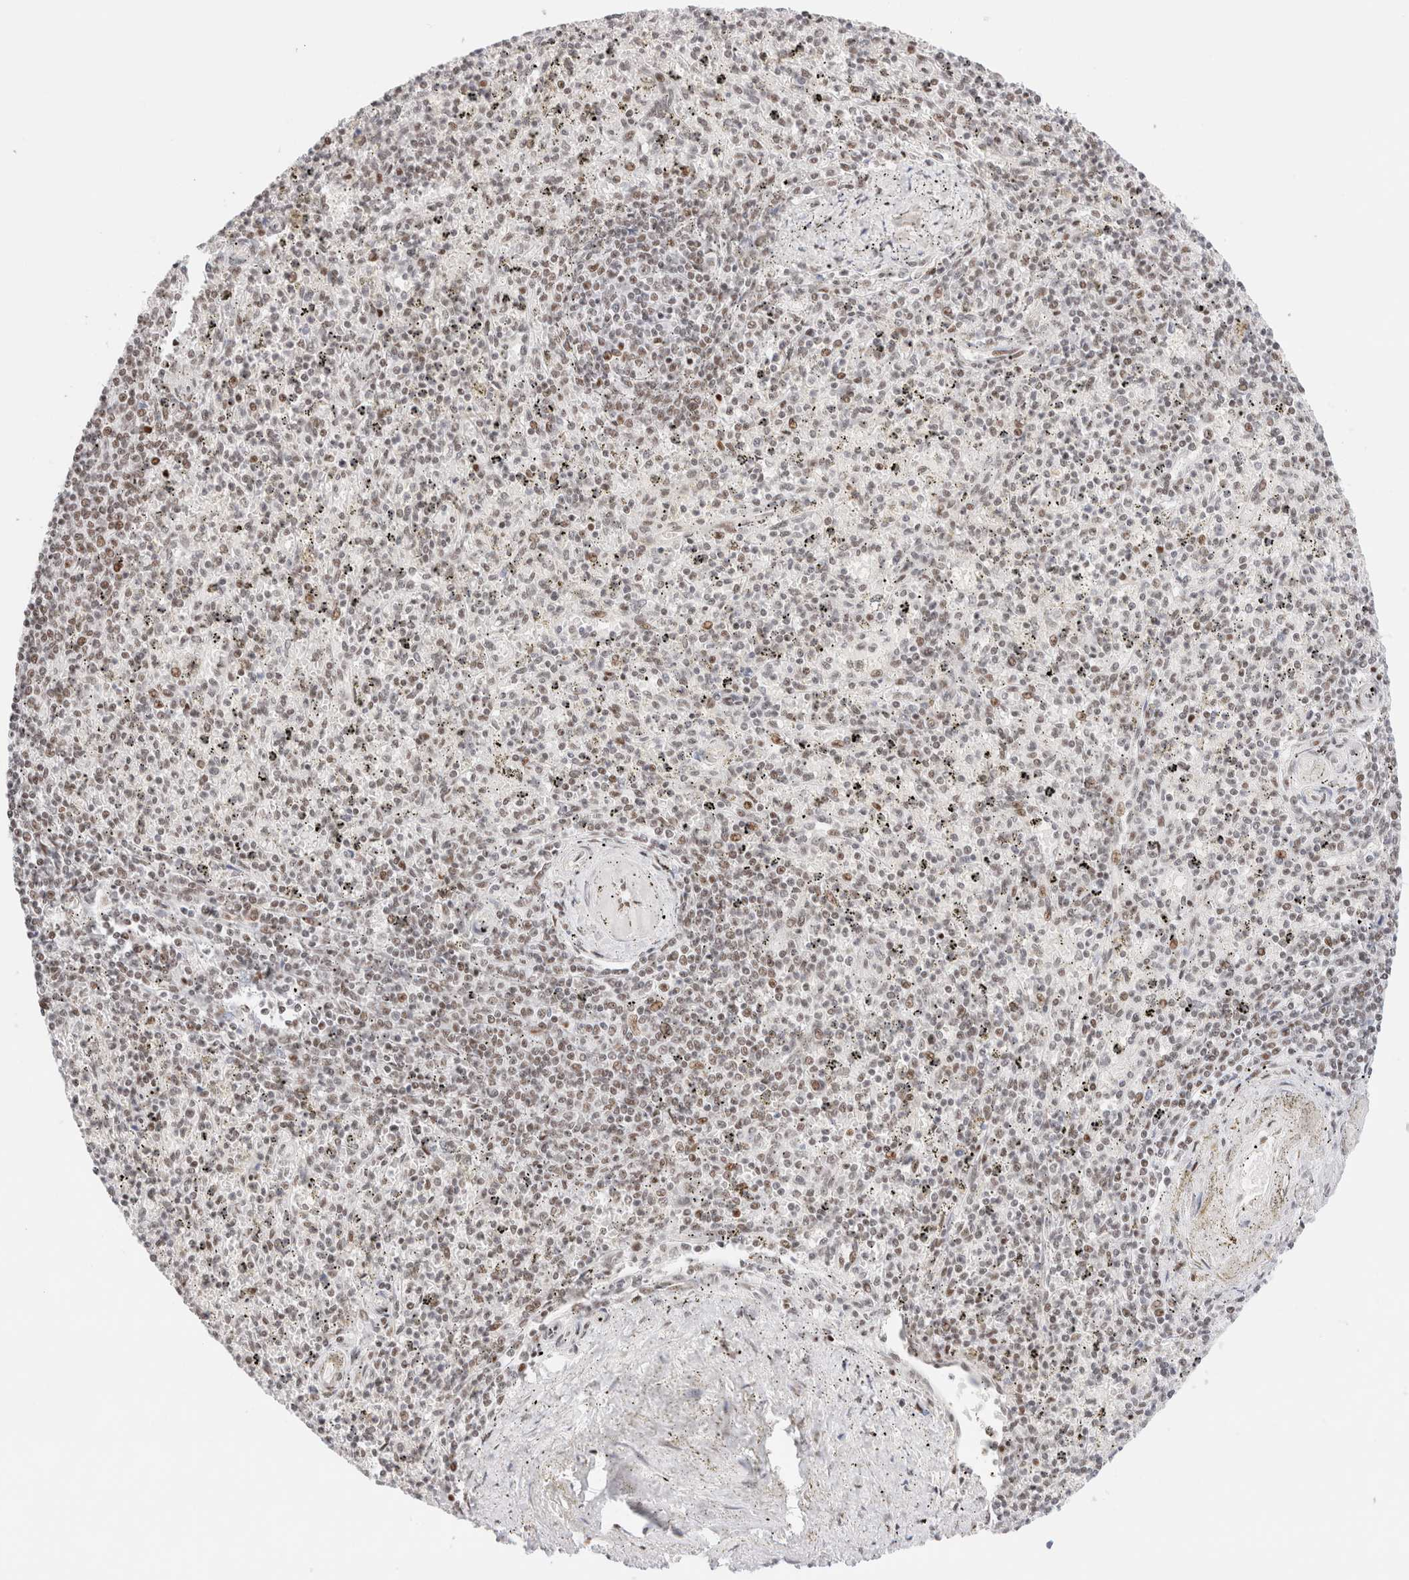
{"staining": {"intensity": "weak", "quantity": "25%-75%", "location": "nuclear"}, "tissue": "spleen", "cell_type": "Cells in red pulp", "image_type": "normal", "snomed": [{"axis": "morphology", "description": "Normal tissue, NOS"}, {"axis": "topography", "description": "Spleen"}], "caption": "Weak nuclear staining for a protein is seen in approximately 25%-75% of cells in red pulp of normal spleen using IHC.", "gene": "ZNF282", "patient": {"sex": "male", "age": 72}}